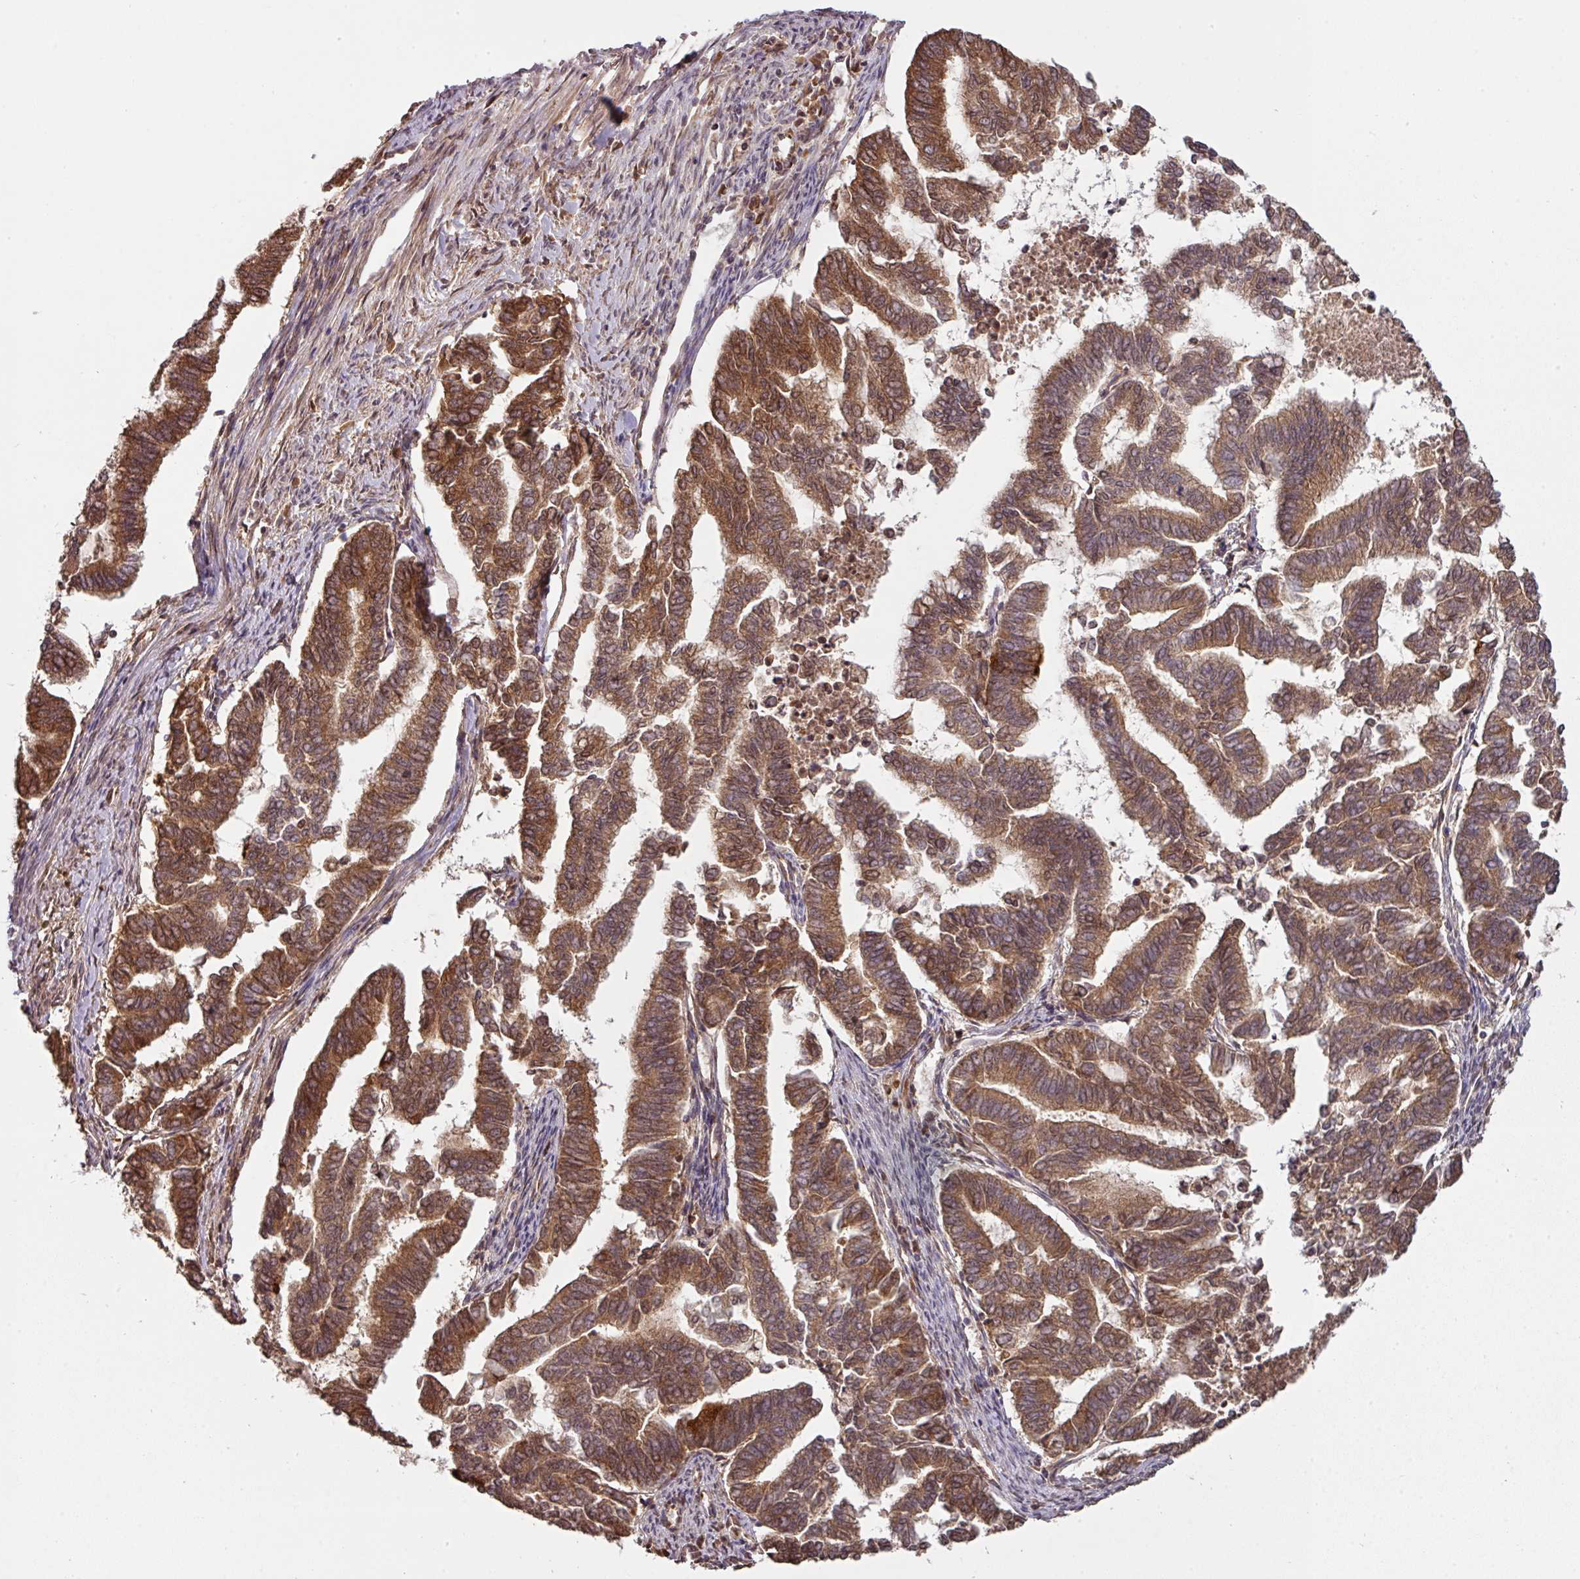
{"staining": {"intensity": "strong", "quantity": ">75%", "location": "cytoplasmic/membranous"}, "tissue": "endometrial cancer", "cell_type": "Tumor cells", "image_type": "cancer", "snomed": [{"axis": "morphology", "description": "Adenocarcinoma, NOS"}, {"axis": "topography", "description": "Endometrium"}], "caption": "The photomicrograph reveals immunohistochemical staining of adenocarcinoma (endometrial). There is strong cytoplasmic/membranous expression is appreciated in about >75% of tumor cells. The staining is performed using DAB (3,3'-diaminobenzidine) brown chromogen to label protein expression. The nuclei are counter-stained blue using hematoxylin.", "gene": "MRRF", "patient": {"sex": "female", "age": 79}}